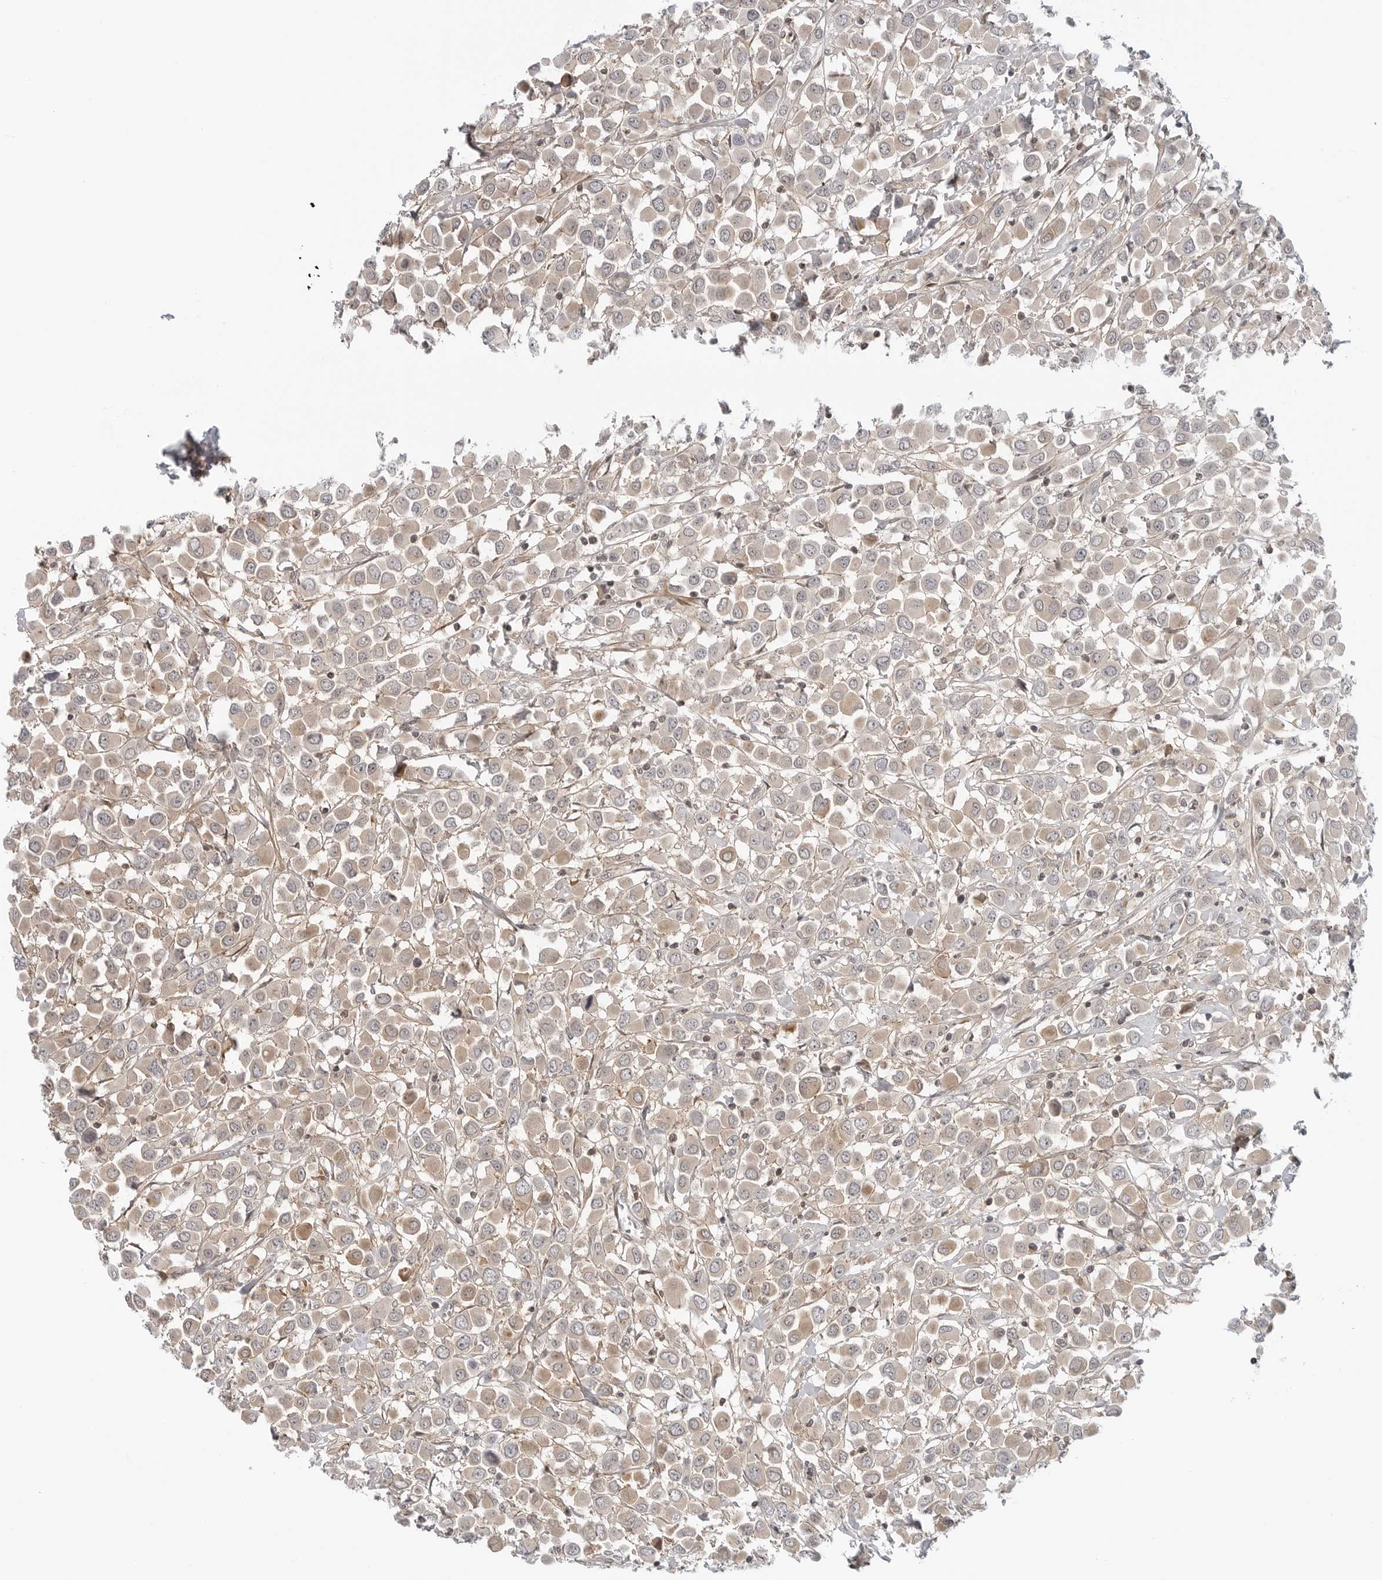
{"staining": {"intensity": "weak", "quantity": "25%-75%", "location": "cytoplasmic/membranous"}, "tissue": "breast cancer", "cell_type": "Tumor cells", "image_type": "cancer", "snomed": [{"axis": "morphology", "description": "Duct carcinoma"}, {"axis": "topography", "description": "Breast"}], "caption": "An image showing weak cytoplasmic/membranous expression in approximately 25%-75% of tumor cells in breast cancer, as visualized by brown immunohistochemical staining.", "gene": "STXBP3", "patient": {"sex": "female", "age": 61}}